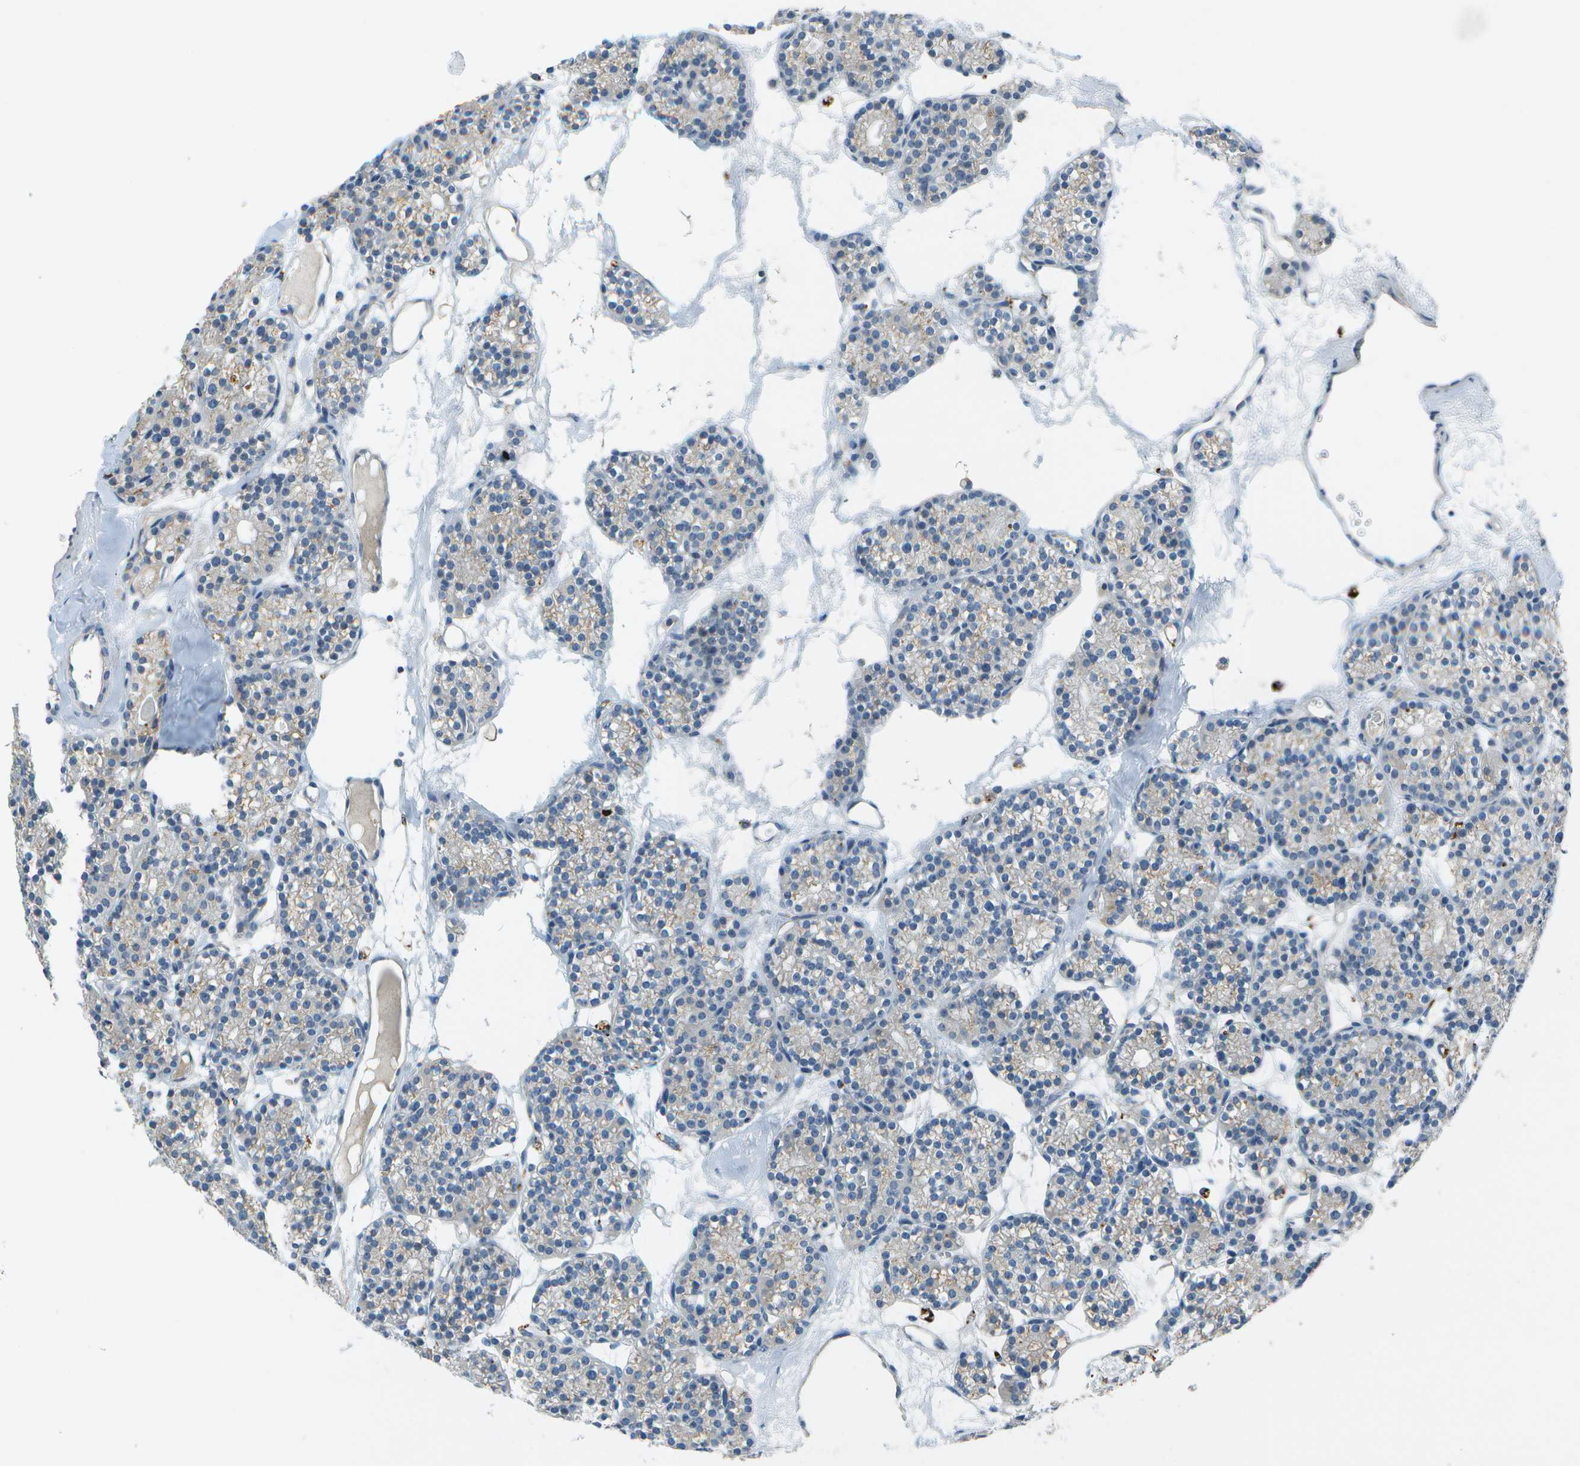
{"staining": {"intensity": "weak", "quantity": "<25%", "location": "cytoplasmic/membranous"}, "tissue": "parathyroid gland", "cell_type": "Glandular cells", "image_type": "normal", "snomed": [{"axis": "morphology", "description": "Normal tissue, NOS"}, {"axis": "topography", "description": "Parathyroid gland"}], "caption": "Parathyroid gland stained for a protein using IHC displays no positivity glandular cells.", "gene": "DCT", "patient": {"sex": "female", "age": 64}}